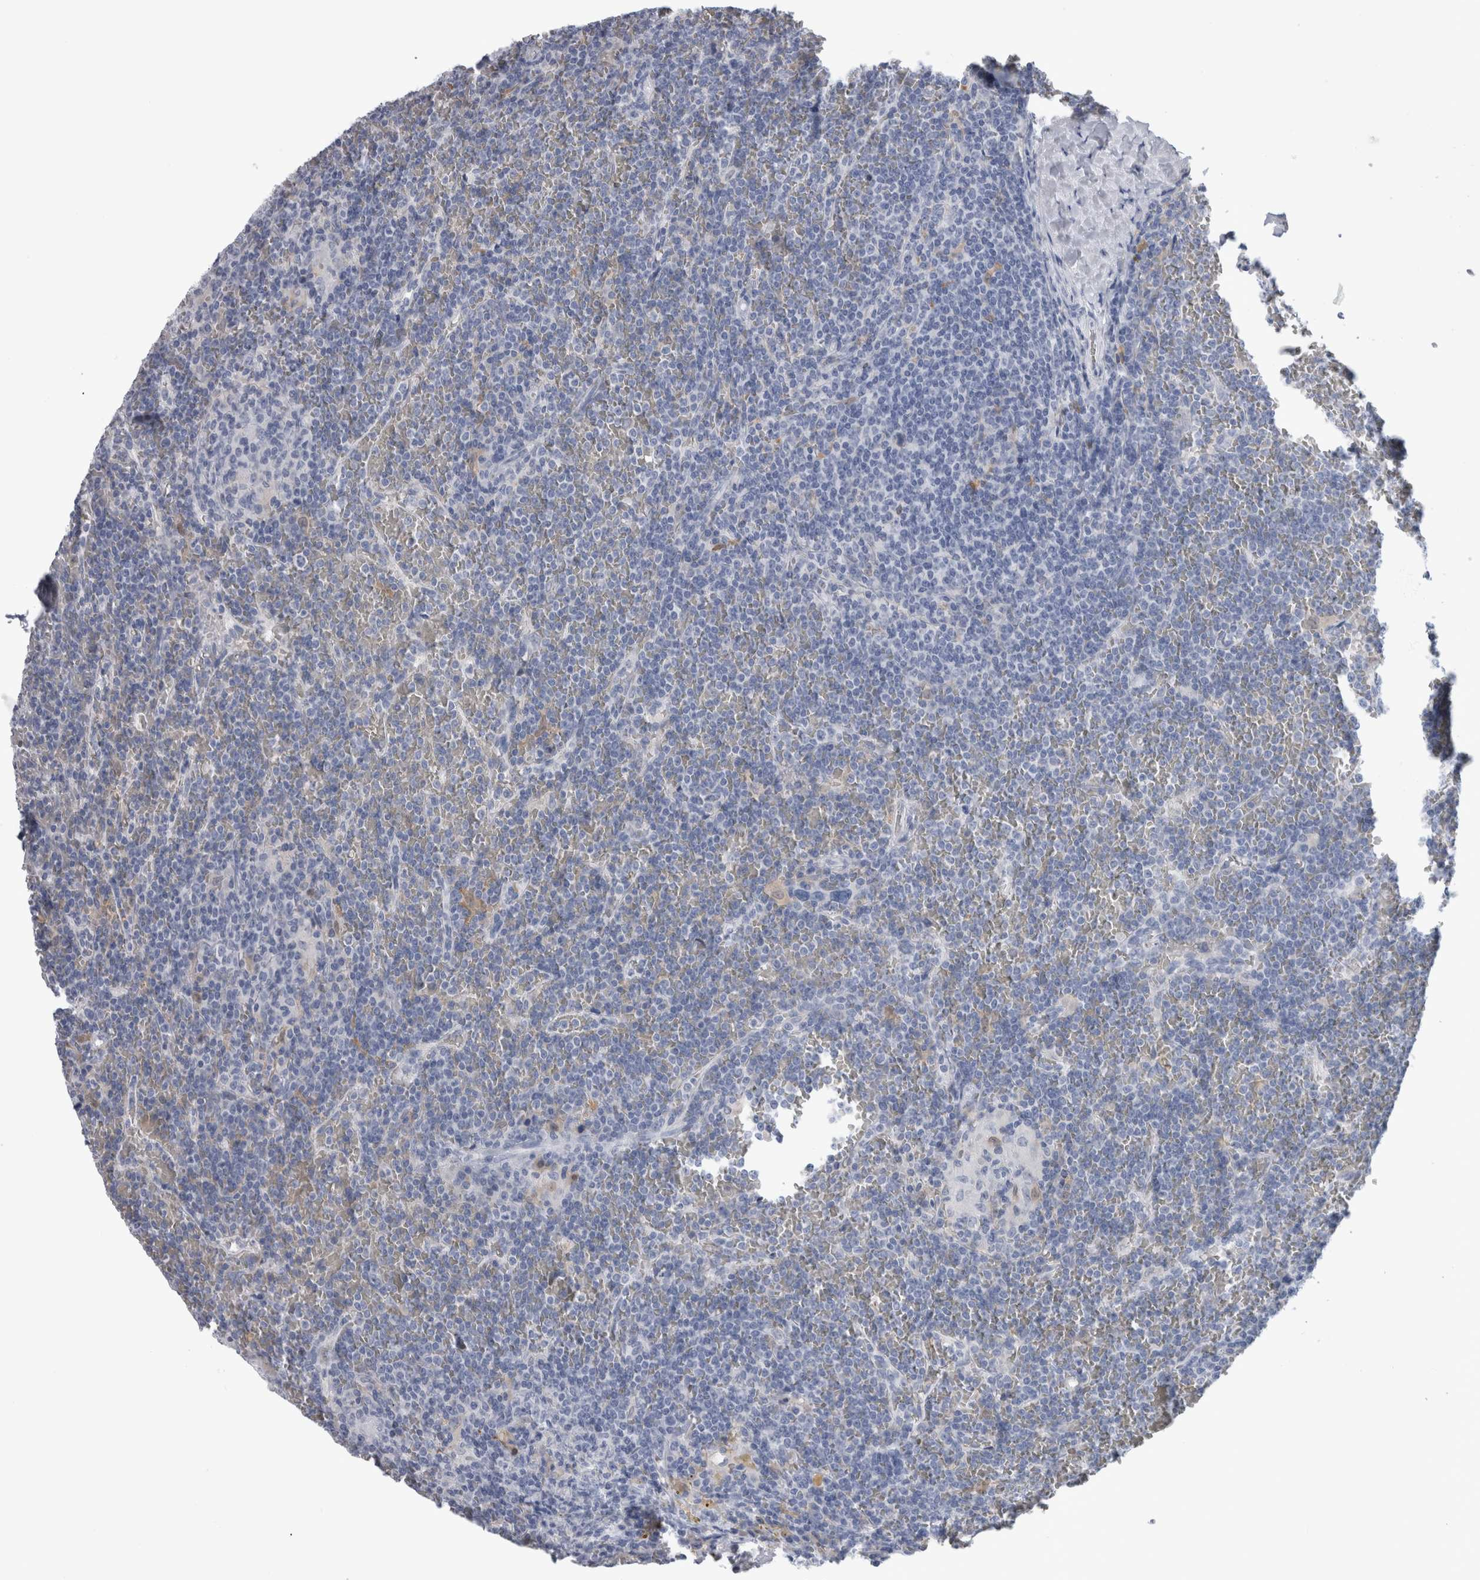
{"staining": {"intensity": "negative", "quantity": "none", "location": "none"}, "tissue": "lymphoma", "cell_type": "Tumor cells", "image_type": "cancer", "snomed": [{"axis": "morphology", "description": "Malignant lymphoma, non-Hodgkin's type, Low grade"}, {"axis": "topography", "description": "Spleen"}], "caption": "An image of human lymphoma is negative for staining in tumor cells. Nuclei are stained in blue.", "gene": "CA8", "patient": {"sex": "female", "age": 19}}